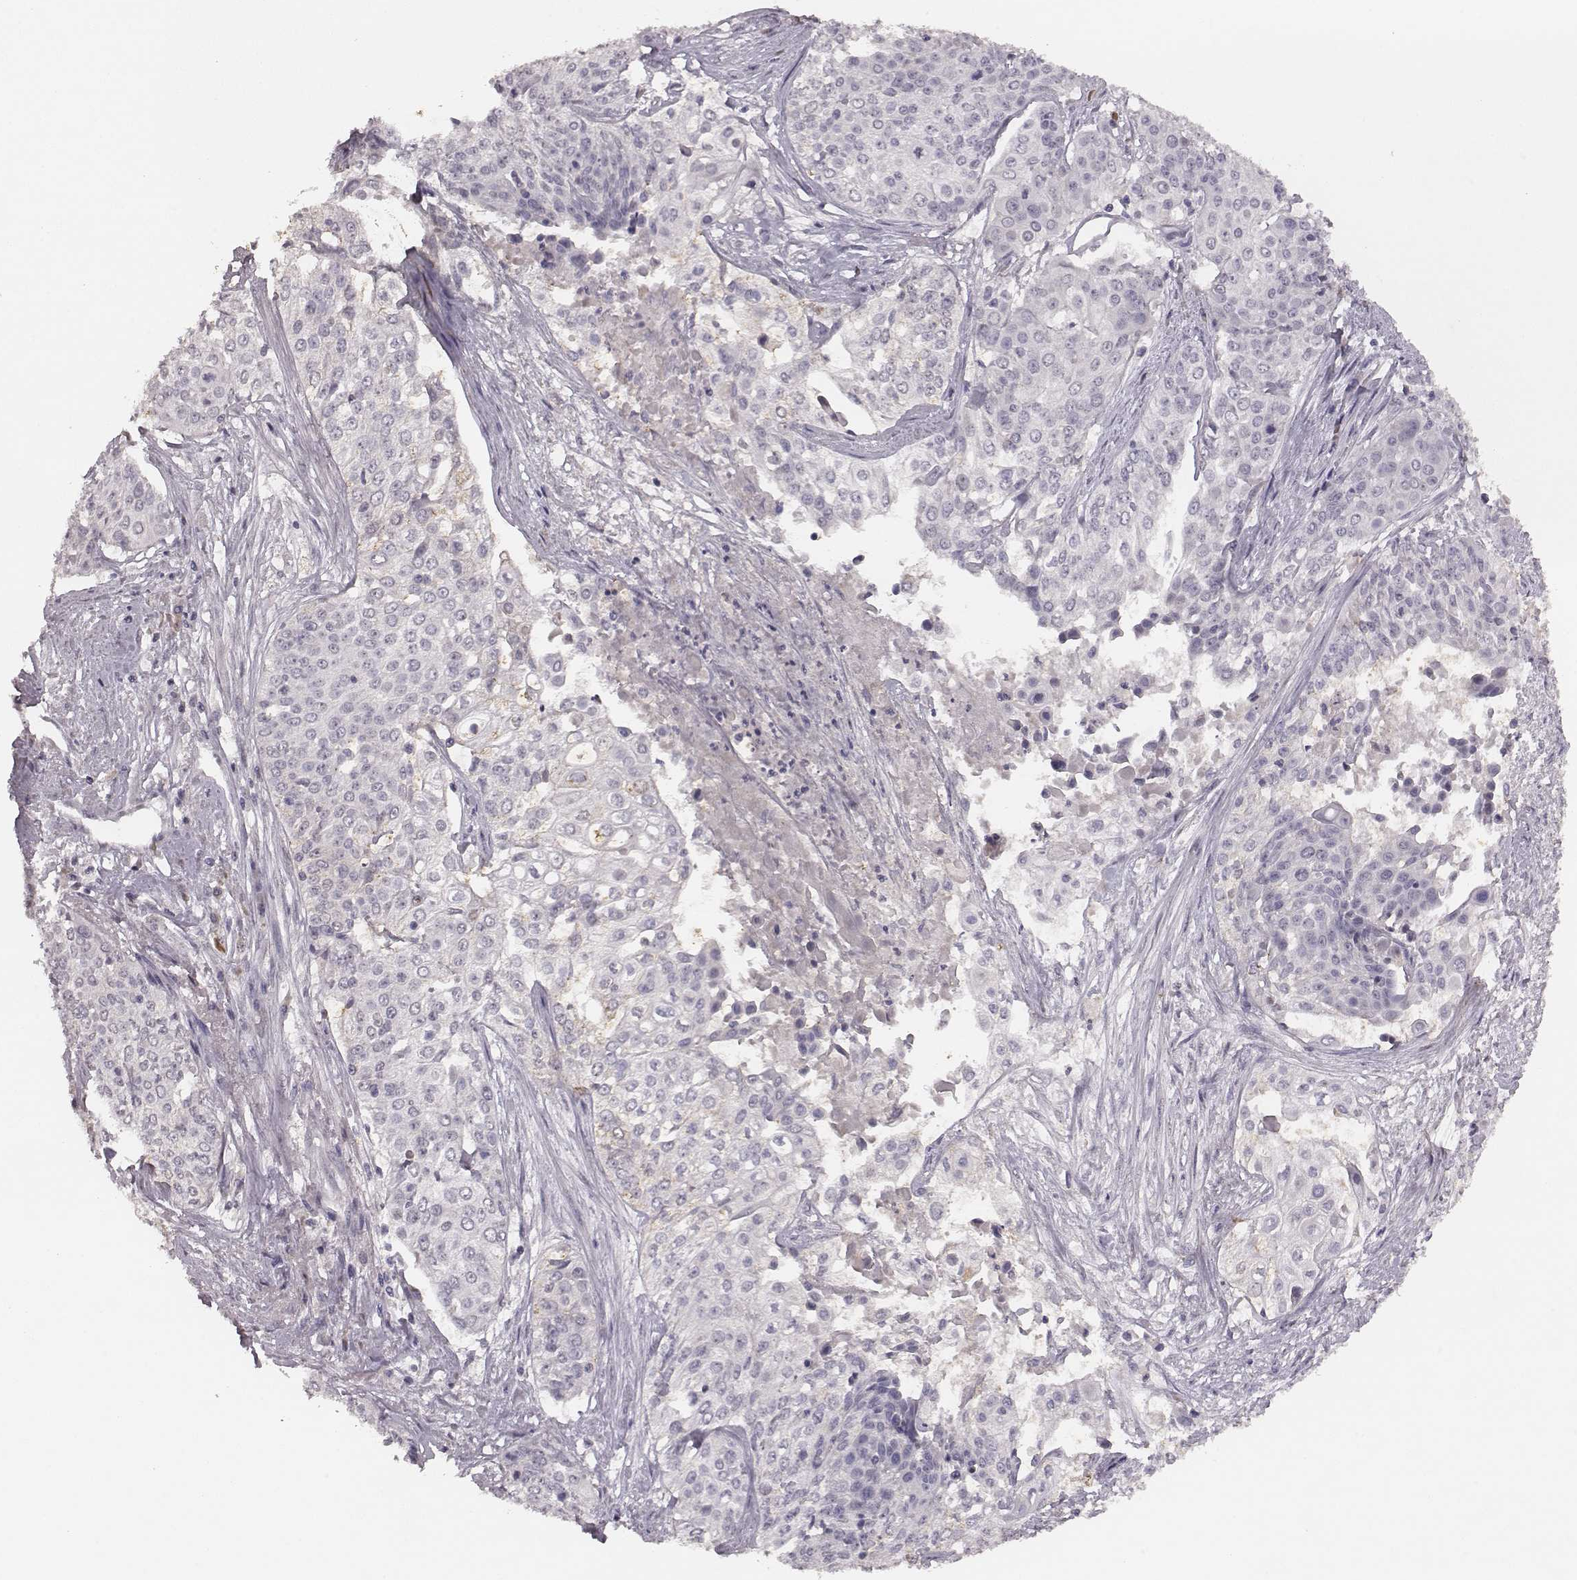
{"staining": {"intensity": "negative", "quantity": "none", "location": "none"}, "tissue": "cervical cancer", "cell_type": "Tumor cells", "image_type": "cancer", "snomed": [{"axis": "morphology", "description": "Squamous cell carcinoma, NOS"}, {"axis": "topography", "description": "Cervix"}], "caption": "Immunohistochemistry (IHC) photomicrograph of squamous cell carcinoma (cervical) stained for a protein (brown), which displays no expression in tumor cells.", "gene": "SLC22A6", "patient": {"sex": "female", "age": 39}}